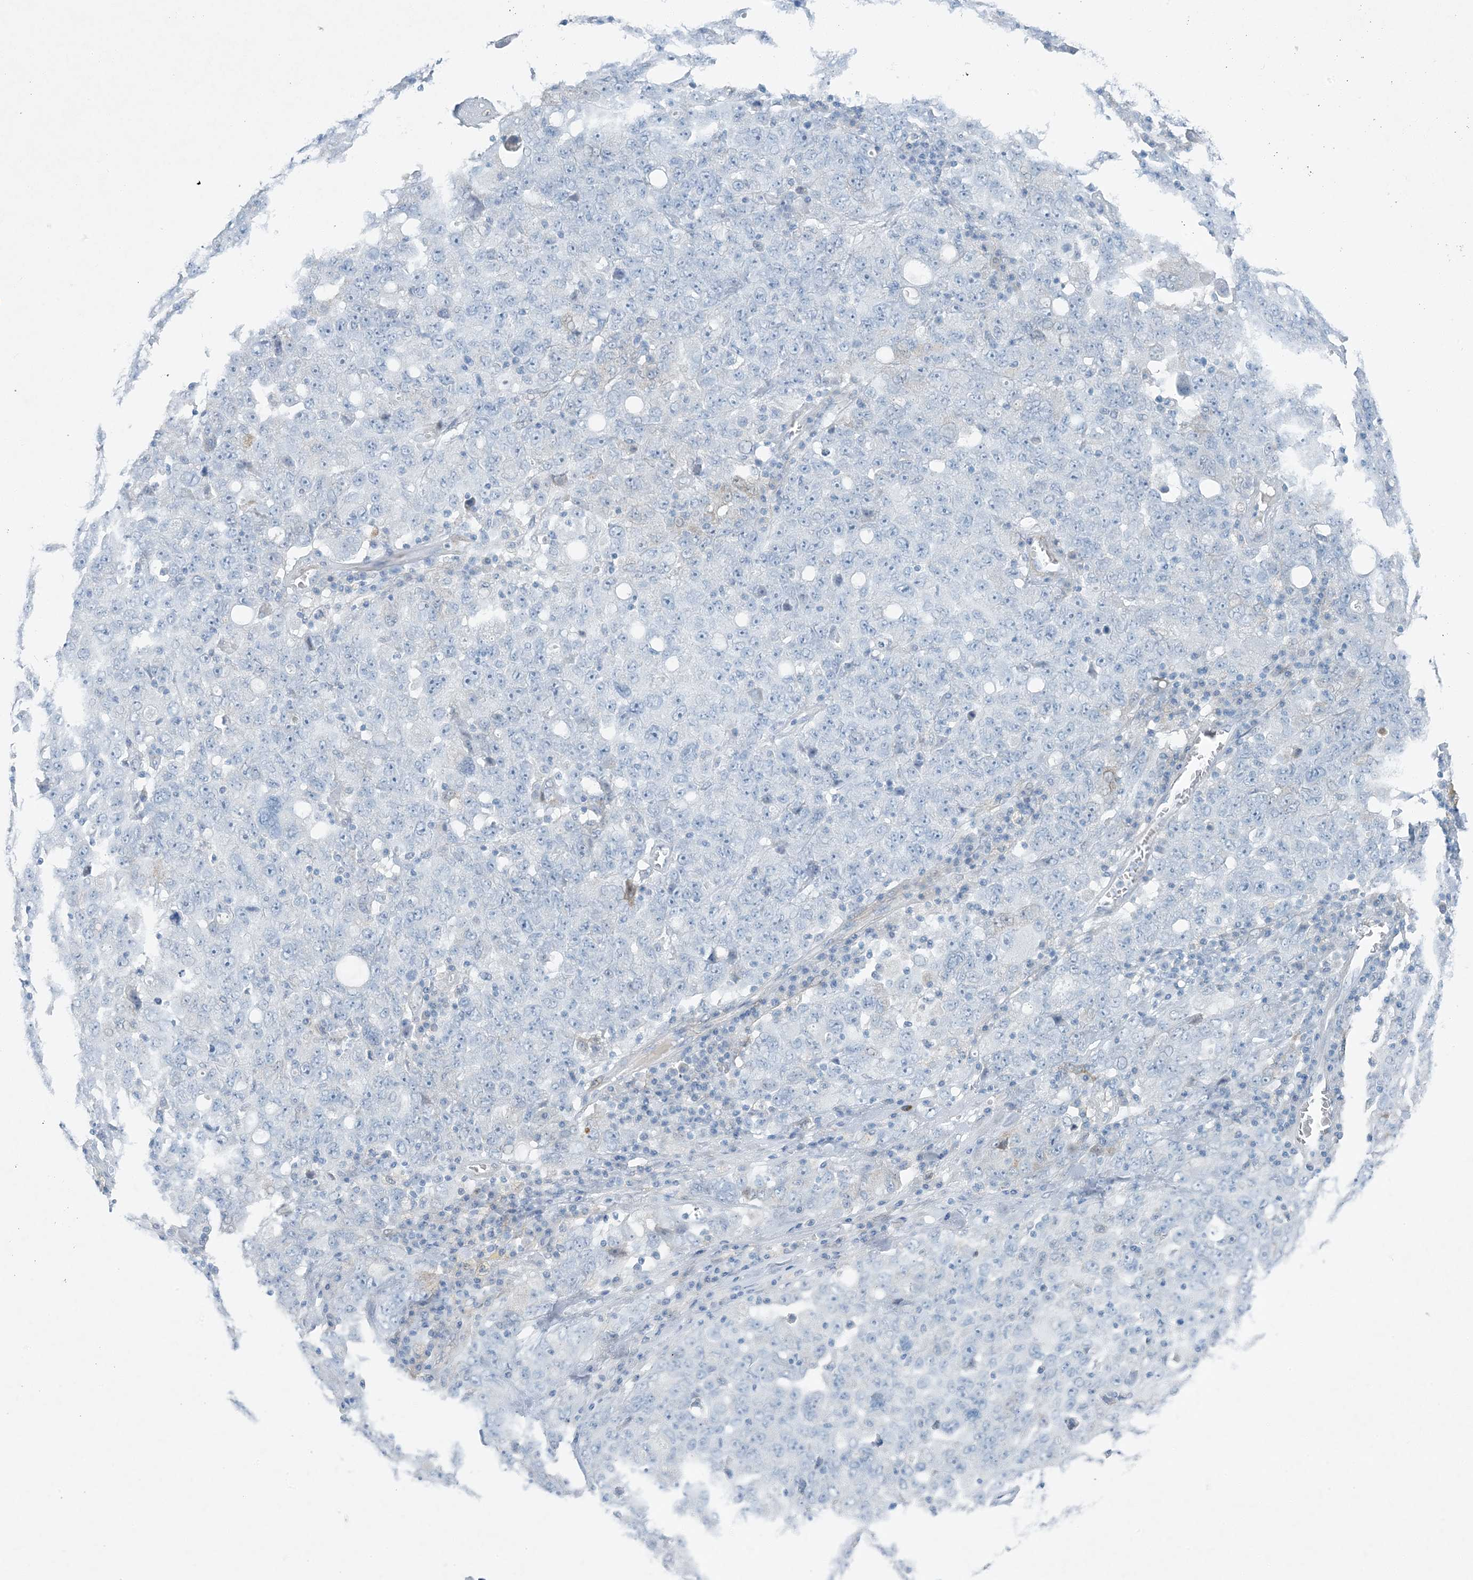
{"staining": {"intensity": "negative", "quantity": "none", "location": "none"}, "tissue": "ovarian cancer", "cell_type": "Tumor cells", "image_type": "cancer", "snomed": [{"axis": "morphology", "description": "Carcinoma, endometroid"}, {"axis": "topography", "description": "Ovary"}], "caption": "A photomicrograph of human ovarian cancer (endometroid carcinoma) is negative for staining in tumor cells.", "gene": "PGM5", "patient": {"sex": "female", "age": 62}}